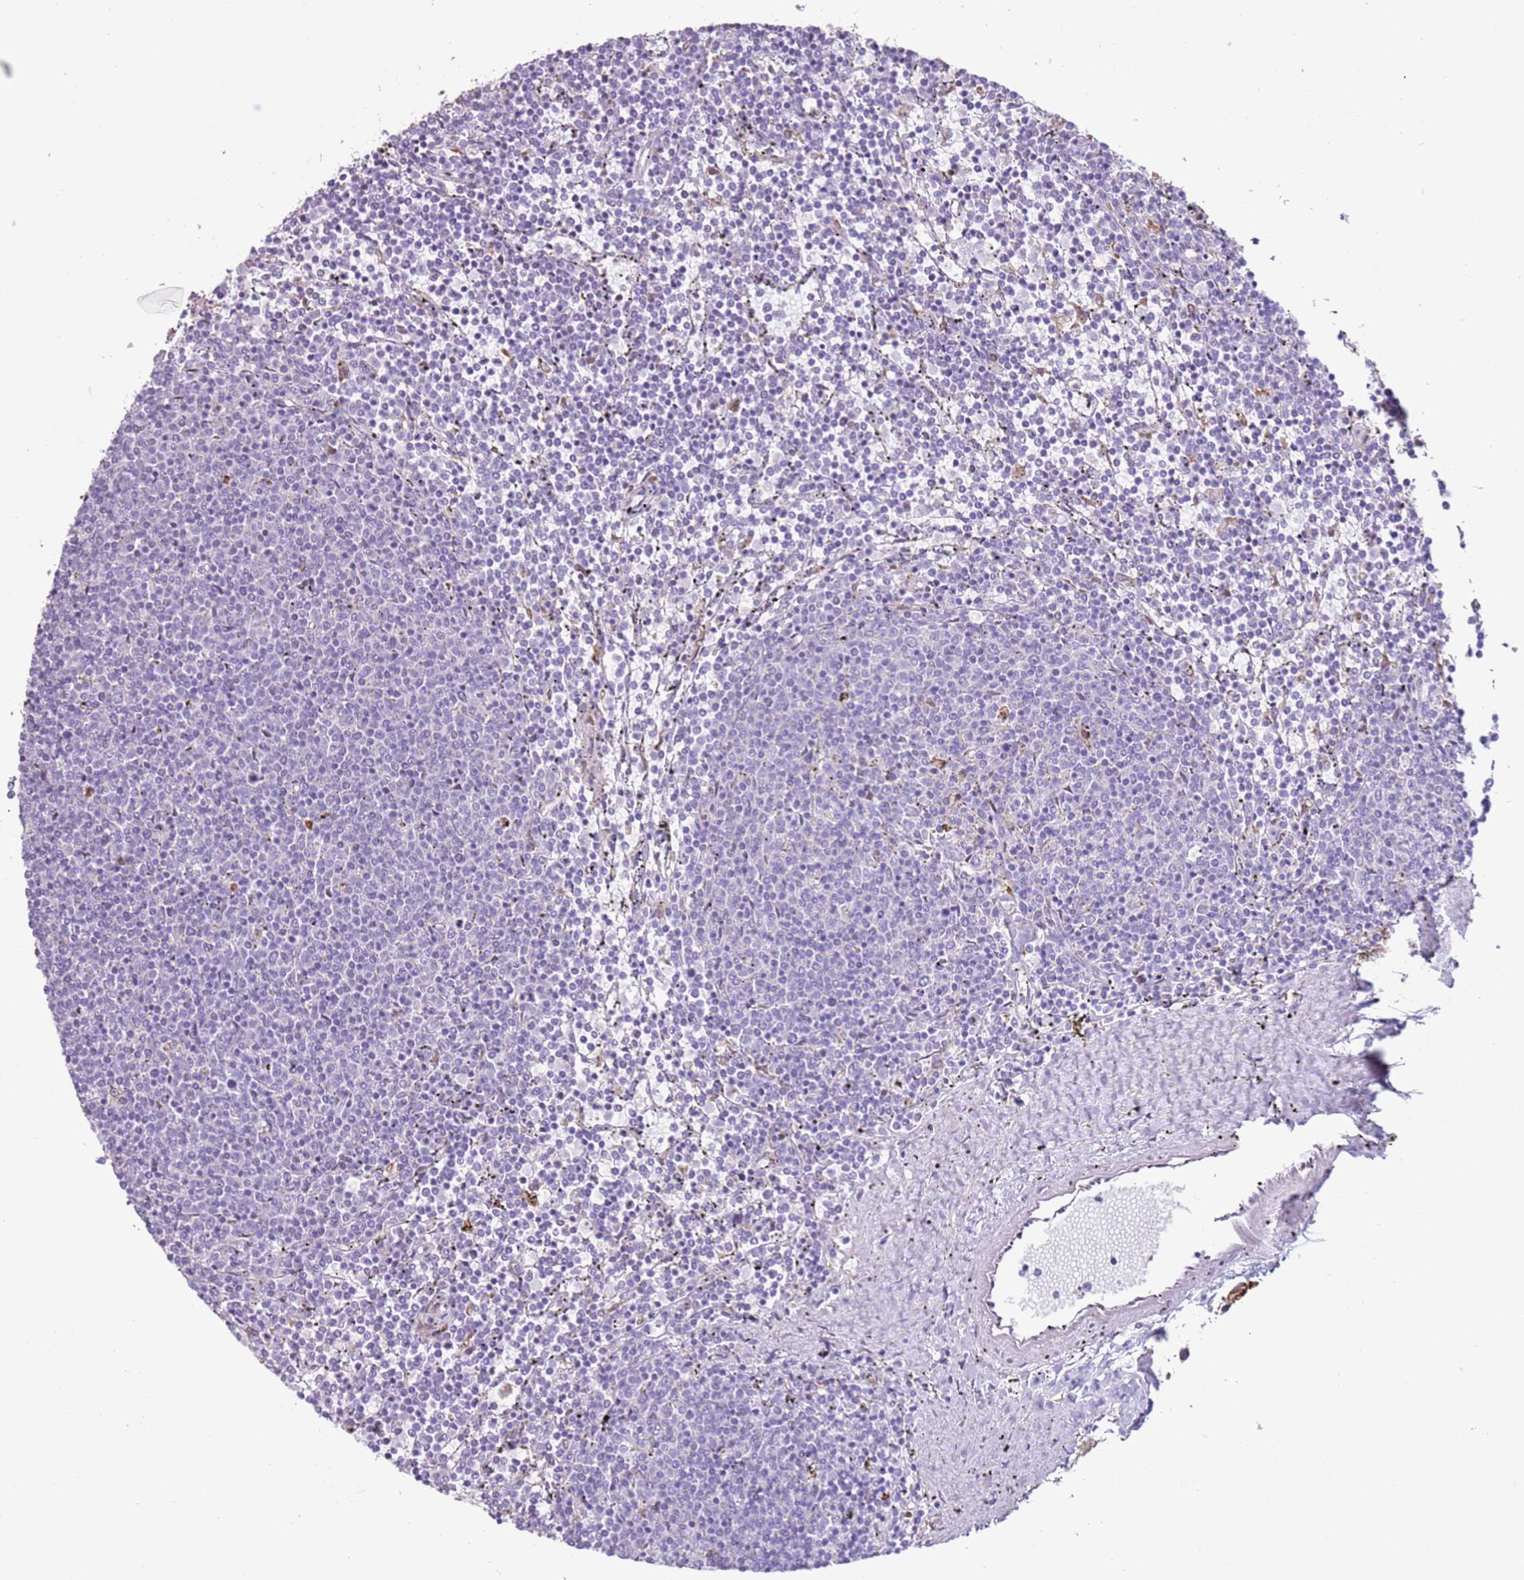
{"staining": {"intensity": "negative", "quantity": "none", "location": "none"}, "tissue": "lymphoma", "cell_type": "Tumor cells", "image_type": "cancer", "snomed": [{"axis": "morphology", "description": "Malignant lymphoma, non-Hodgkin's type, Low grade"}, {"axis": "topography", "description": "Spleen"}], "caption": "Human lymphoma stained for a protein using immunohistochemistry demonstrates no expression in tumor cells.", "gene": "OAF", "patient": {"sex": "female", "age": 50}}